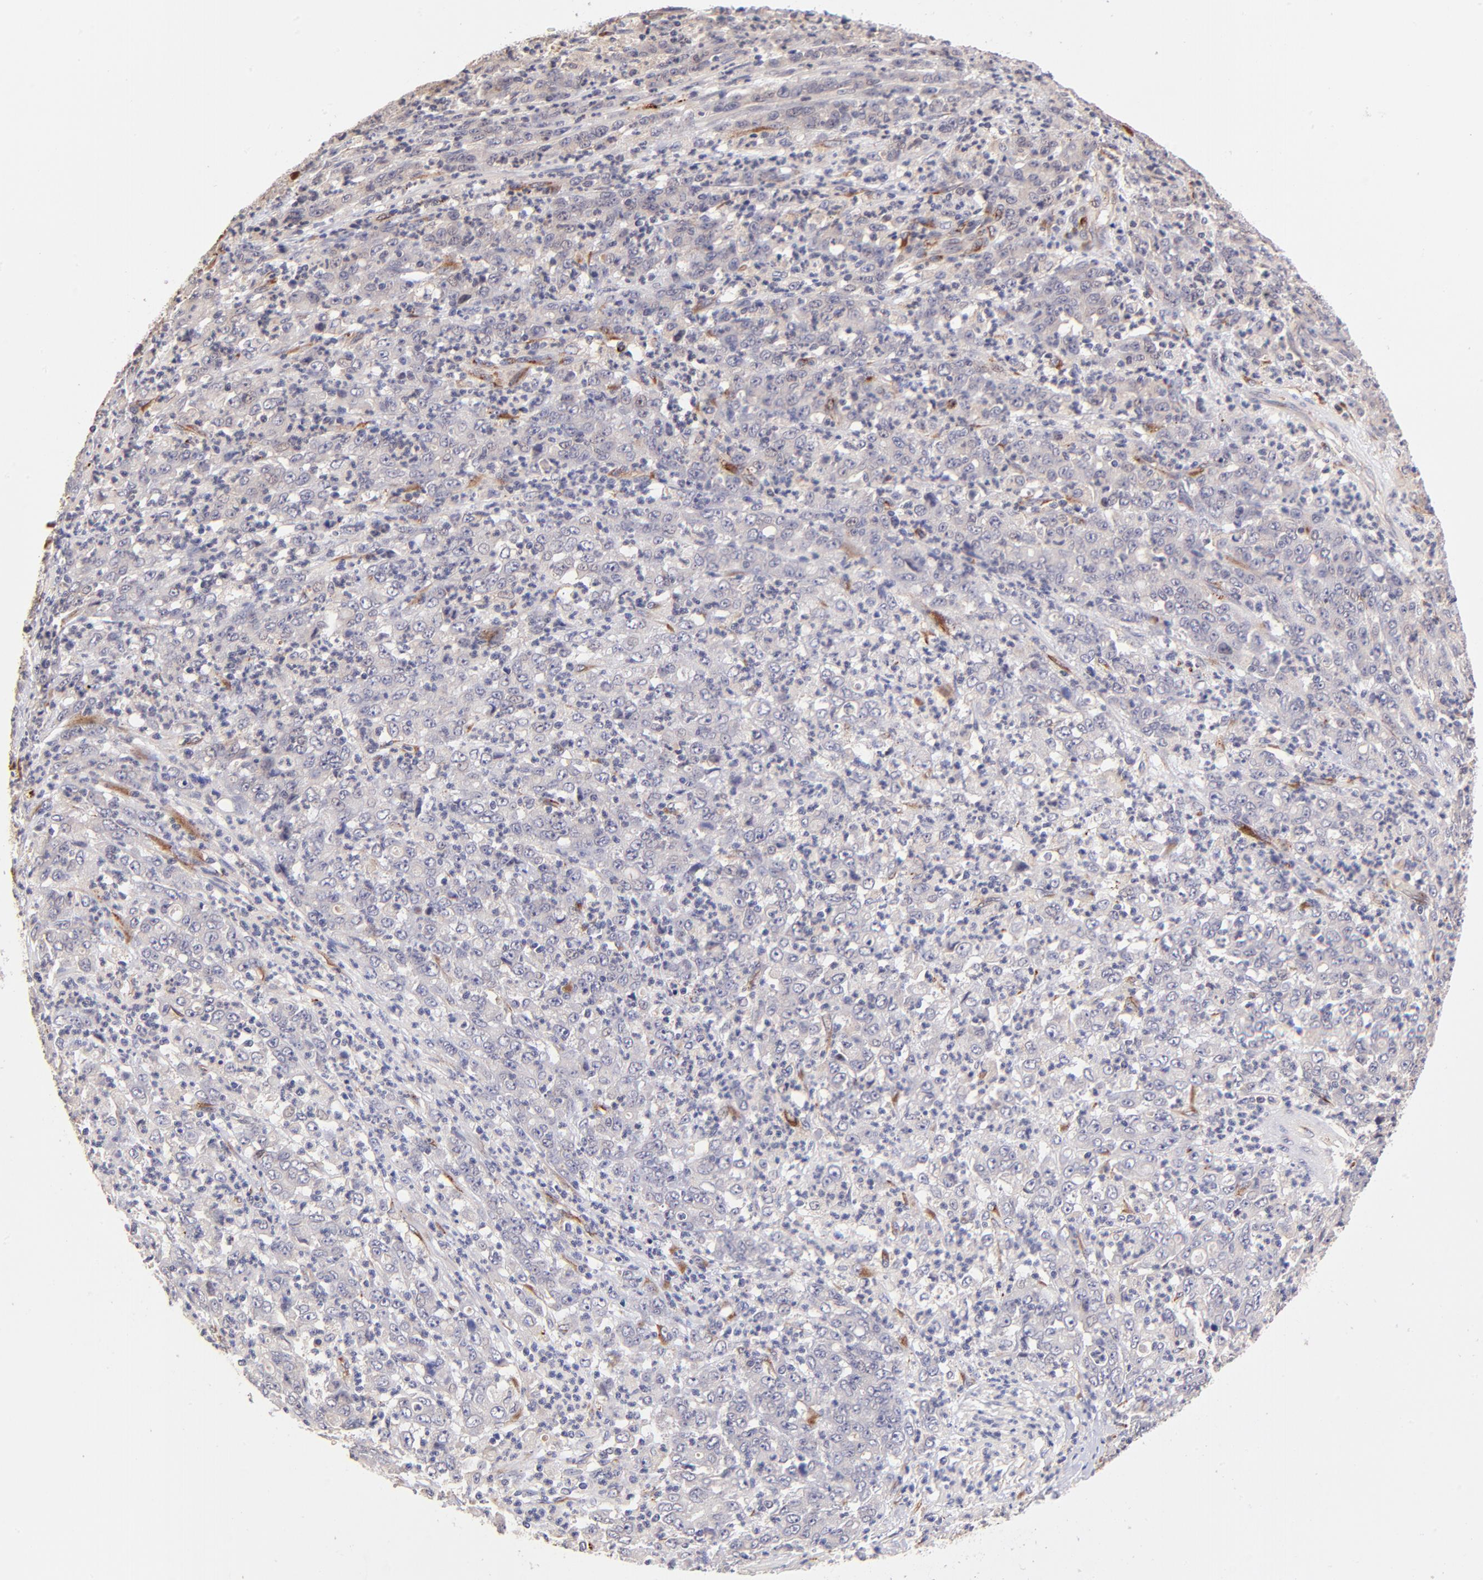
{"staining": {"intensity": "negative", "quantity": "none", "location": "none"}, "tissue": "stomach cancer", "cell_type": "Tumor cells", "image_type": "cancer", "snomed": [{"axis": "morphology", "description": "Adenocarcinoma, NOS"}, {"axis": "topography", "description": "Stomach, lower"}], "caption": "Histopathology image shows no significant protein positivity in tumor cells of stomach cancer.", "gene": "SPARC", "patient": {"sex": "female", "age": 71}}